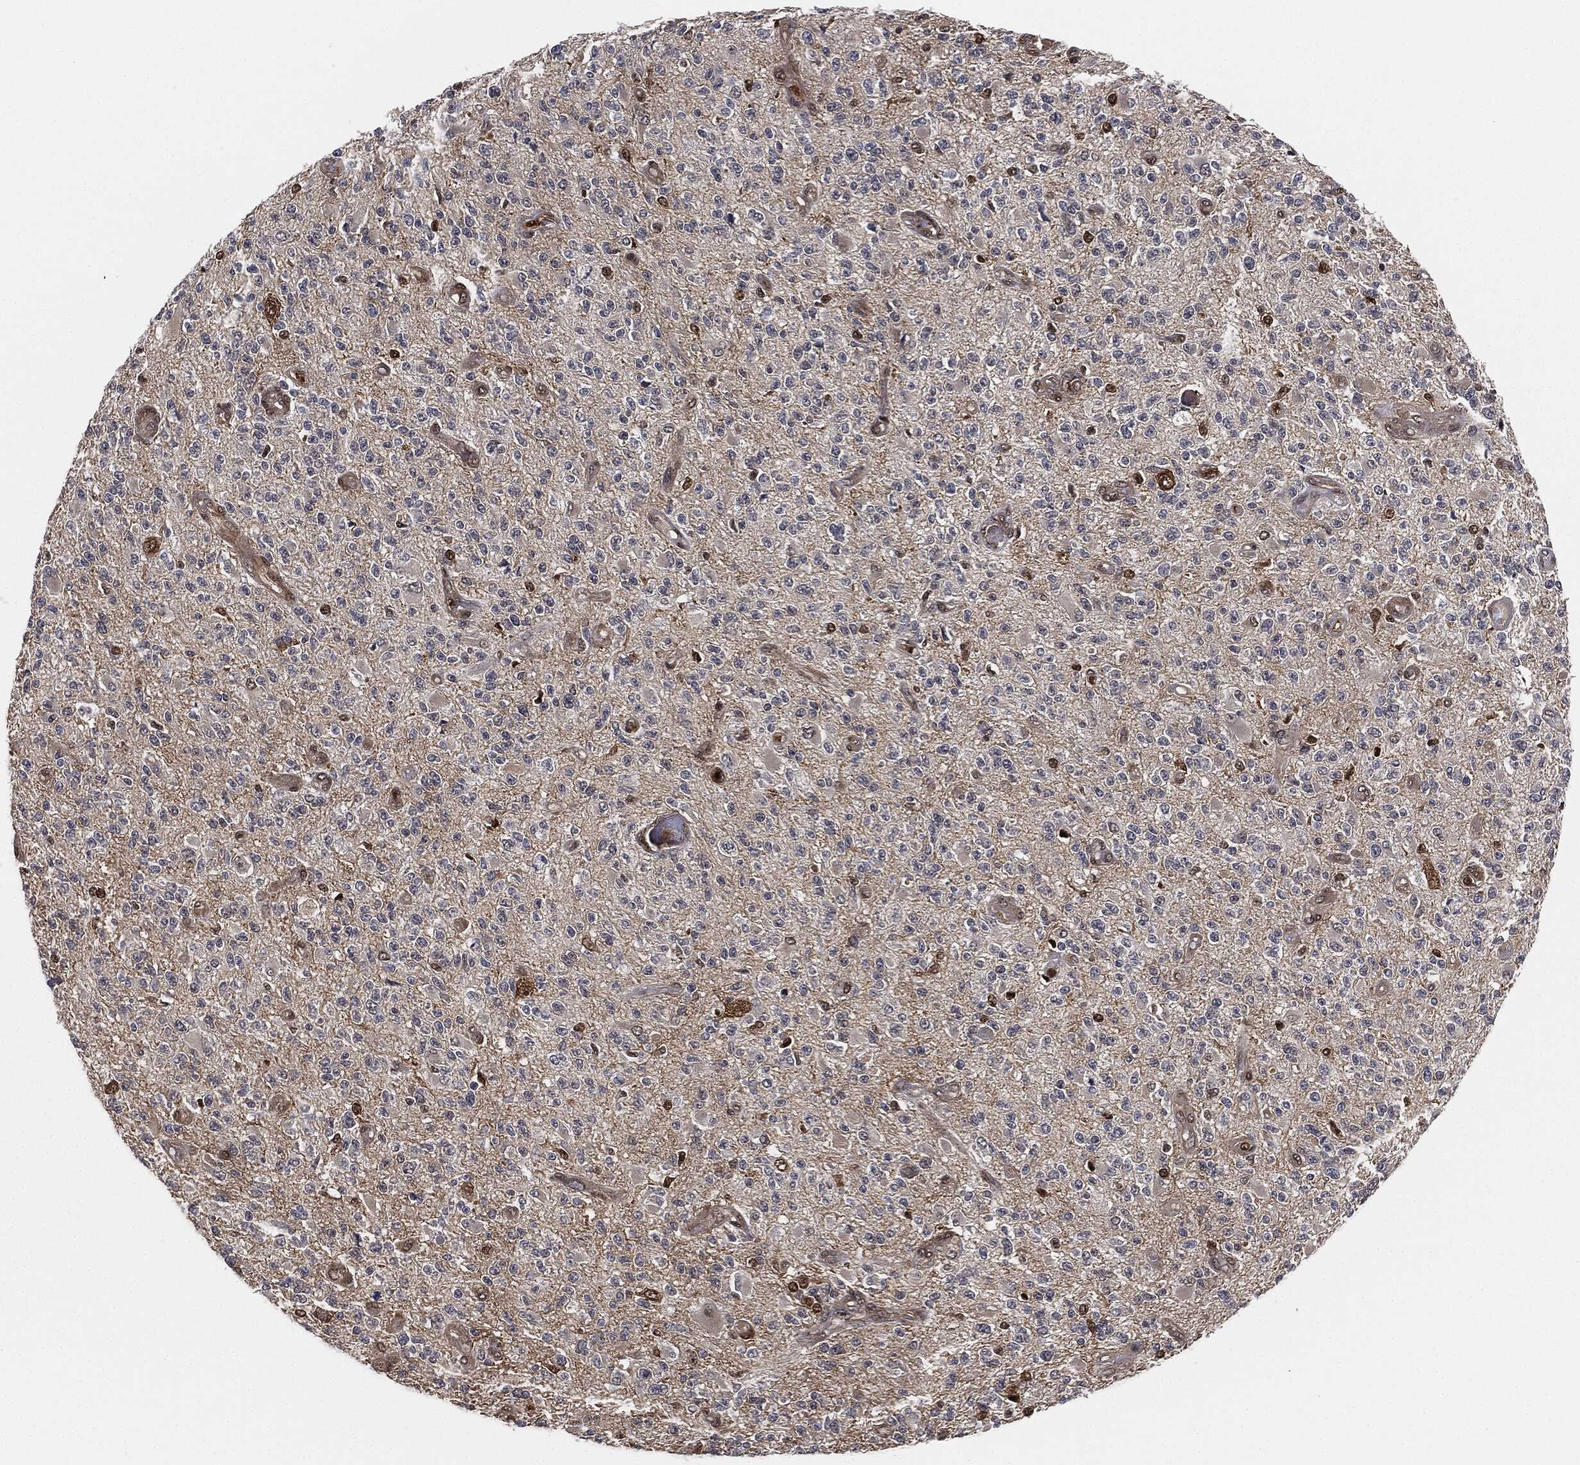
{"staining": {"intensity": "negative", "quantity": "none", "location": "none"}, "tissue": "glioma", "cell_type": "Tumor cells", "image_type": "cancer", "snomed": [{"axis": "morphology", "description": "Glioma, malignant, High grade"}, {"axis": "topography", "description": "Brain"}], "caption": "DAB immunohistochemical staining of human glioma demonstrates no significant expression in tumor cells.", "gene": "CAPRIN2", "patient": {"sex": "female", "age": 63}}